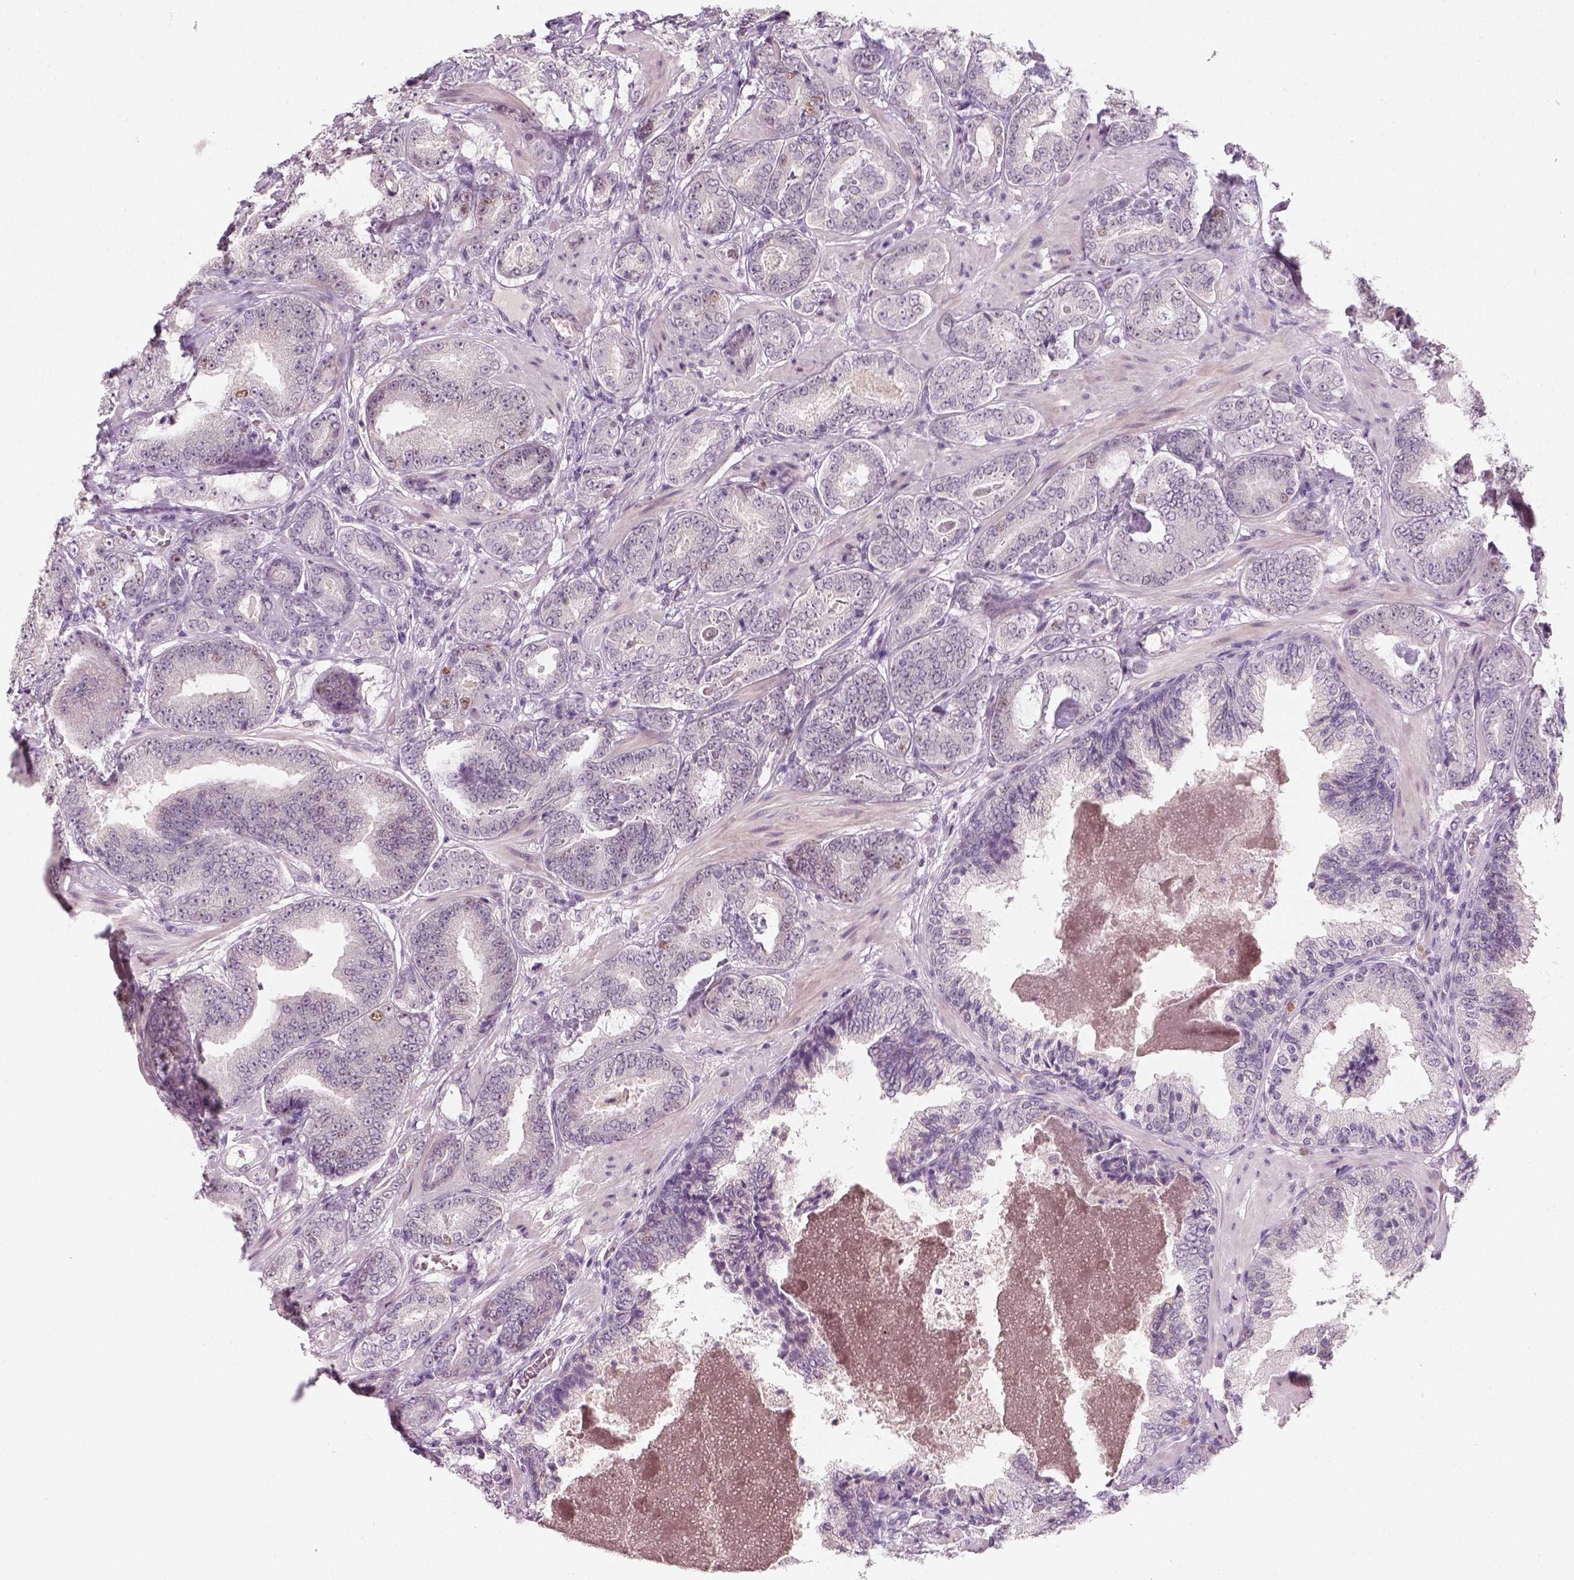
{"staining": {"intensity": "negative", "quantity": "none", "location": "none"}, "tissue": "prostate cancer", "cell_type": "Tumor cells", "image_type": "cancer", "snomed": [{"axis": "morphology", "description": "Adenocarcinoma, Low grade"}, {"axis": "topography", "description": "Prostate"}], "caption": "The image exhibits no staining of tumor cells in prostate cancer.", "gene": "TP53", "patient": {"sex": "male", "age": 60}}